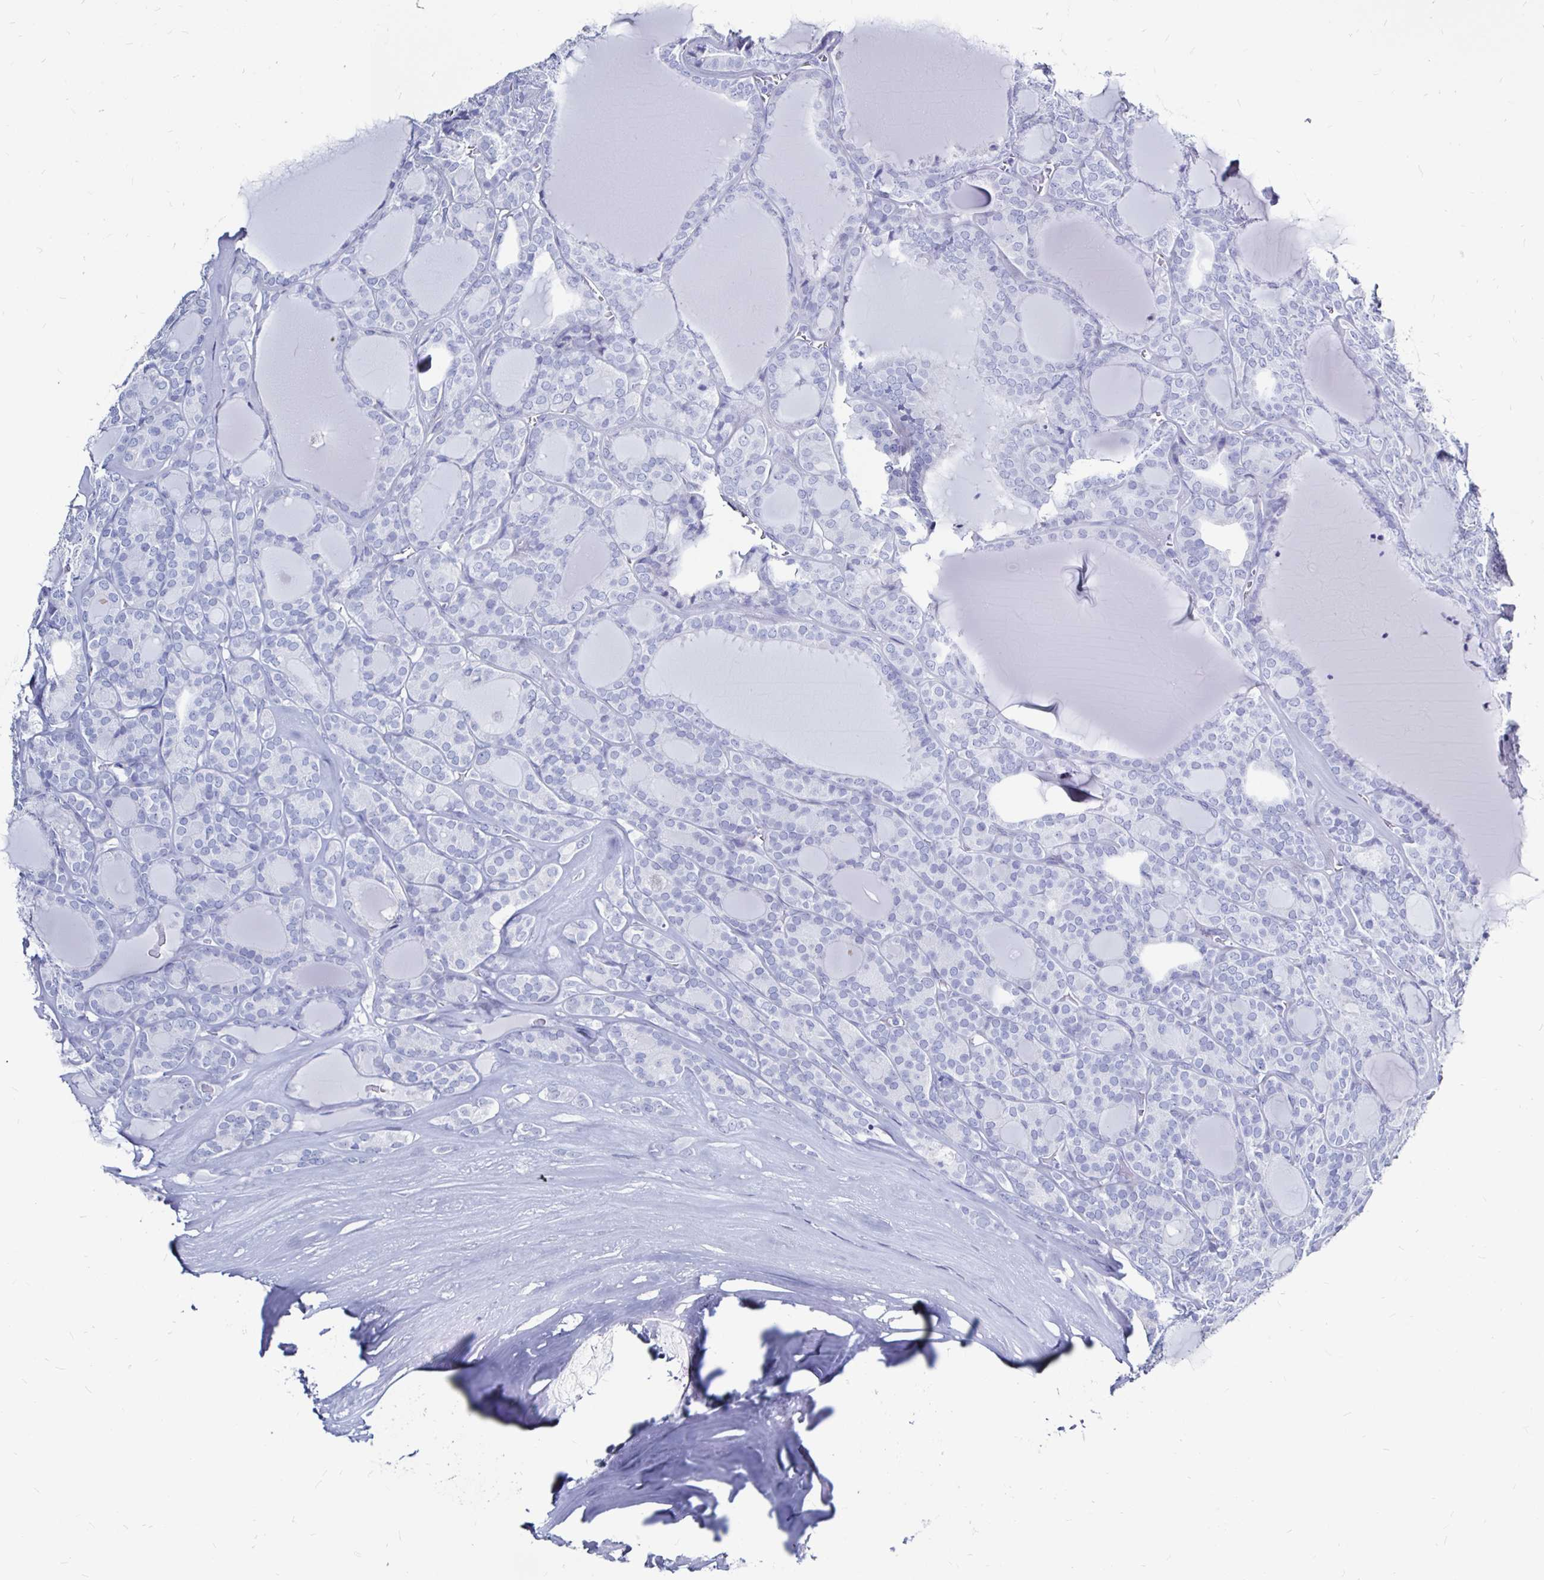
{"staining": {"intensity": "negative", "quantity": "none", "location": "none"}, "tissue": "thyroid cancer", "cell_type": "Tumor cells", "image_type": "cancer", "snomed": [{"axis": "morphology", "description": "Follicular adenoma carcinoma, NOS"}, {"axis": "topography", "description": "Thyroid gland"}], "caption": "Histopathology image shows no protein expression in tumor cells of thyroid cancer (follicular adenoma carcinoma) tissue.", "gene": "LUZP4", "patient": {"sex": "male", "age": 74}}